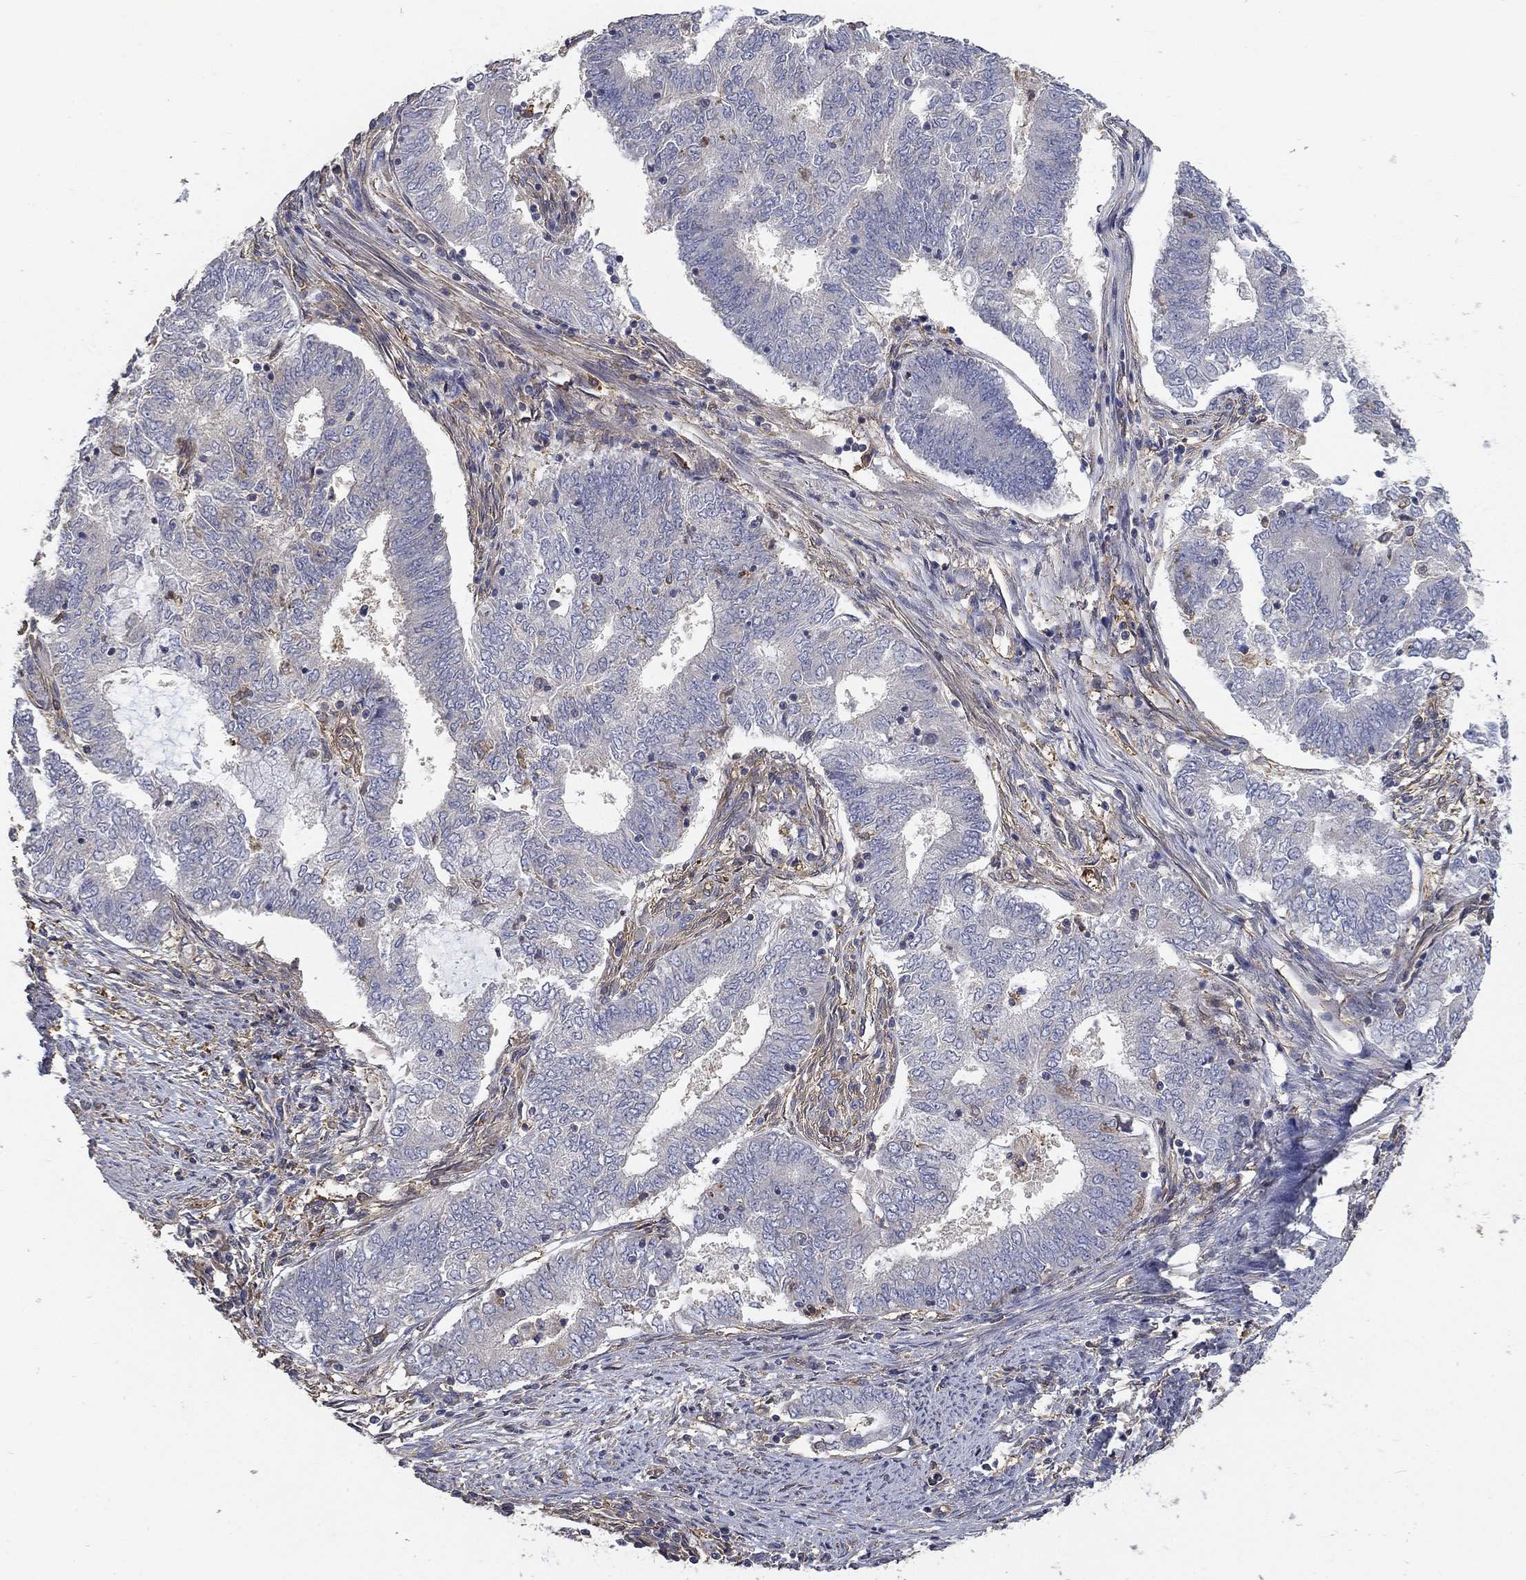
{"staining": {"intensity": "negative", "quantity": "none", "location": "none"}, "tissue": "endometrial cancer", "cell_type": "Tumor cells", "image_type": "cancer", "snomed": [{"axis": "morphology", "description": "Adenocarcinoma, NOS"}, {"axis": "topography", "description": "Endometrium"}], "caption": "High power microscopy histopathology image of an IHC histopathology image of endometrial cancer (adenocarcinoma), revealing no significant staining in tumor cells.", "gene": "DPYSL2", "patient": {"sex": "female", "age": 62}}